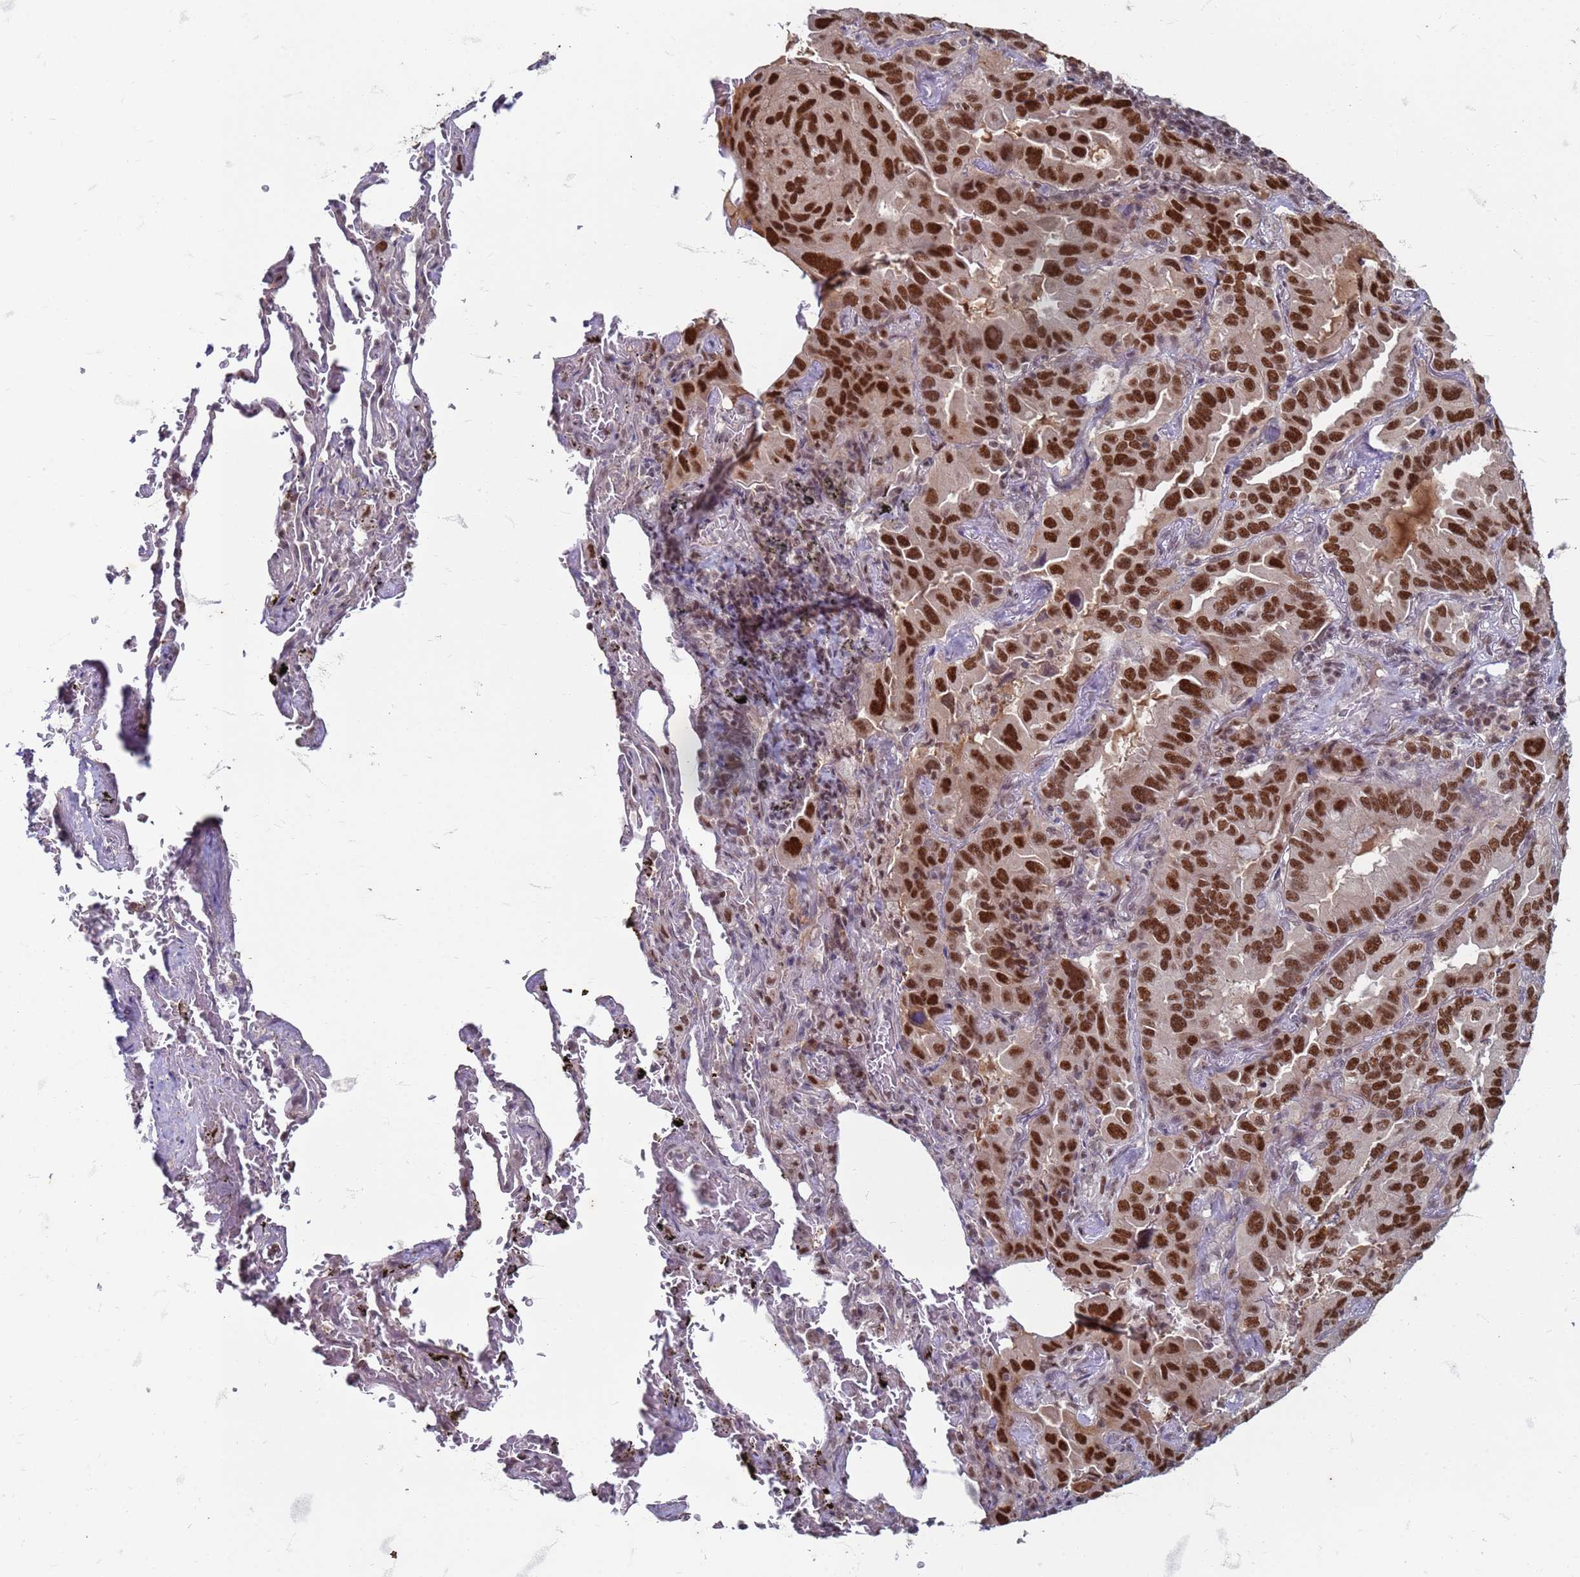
{"staining": {"intensity": "strong", "quantity": ">75%", "location": "nuclear"}, "tissue": "lung cancer", "cell_type": "Tumor cells", "image_type": "cancer", "snomed": [{"axis": "morphology", "description": "Adenocarcinoma, NOS"}, {"axis": "topography", "description": "Lung"}], "caption": "Immunohistochemical staining of human adenocarcinoma (lung) reveals high levels of strong nuclear expression in about >75% of tumor cells.", "gene": "TRMT6", "patient": {"sex": "male", "age": 64}}